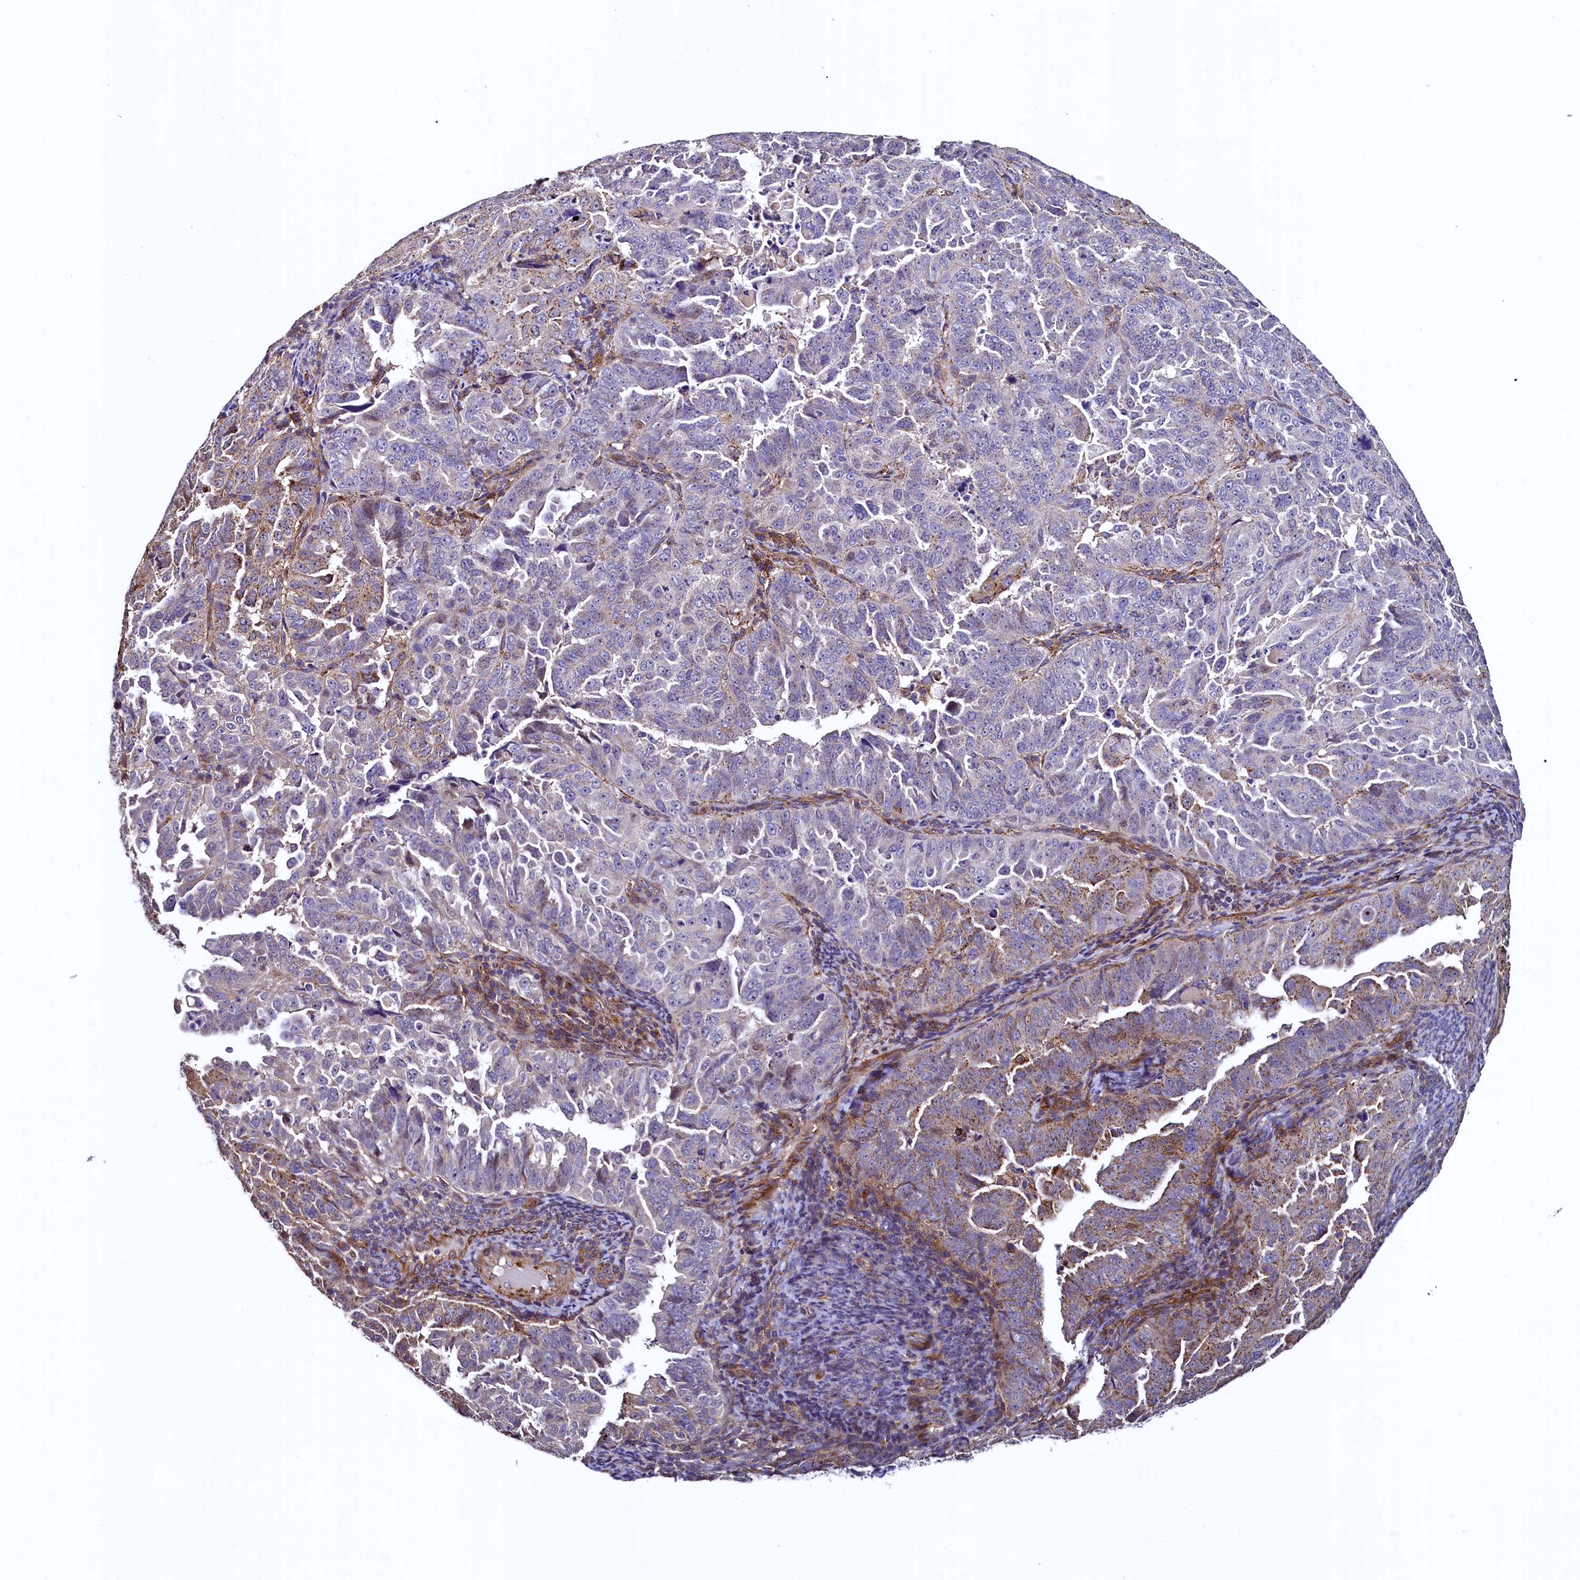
{"staining": {"intensity": "weak", "quantity": "25%-75%", "location": "cytoplasmic/membranous"}, "tissue": "endometrial cancer", "cell_type": "Tumor cells", "image_type": "cancer", "snomed": [{"axis": "morphology", "description": "Adenocarcinoma, NOS"}, {"axis": "topography", "description": "Endometrium"}], "caption": "This is an image of immunohistochemistry (IHC) staining of endometrial adenocarcinoma, which shows weak expression in the cytoplasmic/membranous of tumor cells.", "gene": "PALM", "patient": {"sex": "female", "age": 65}}